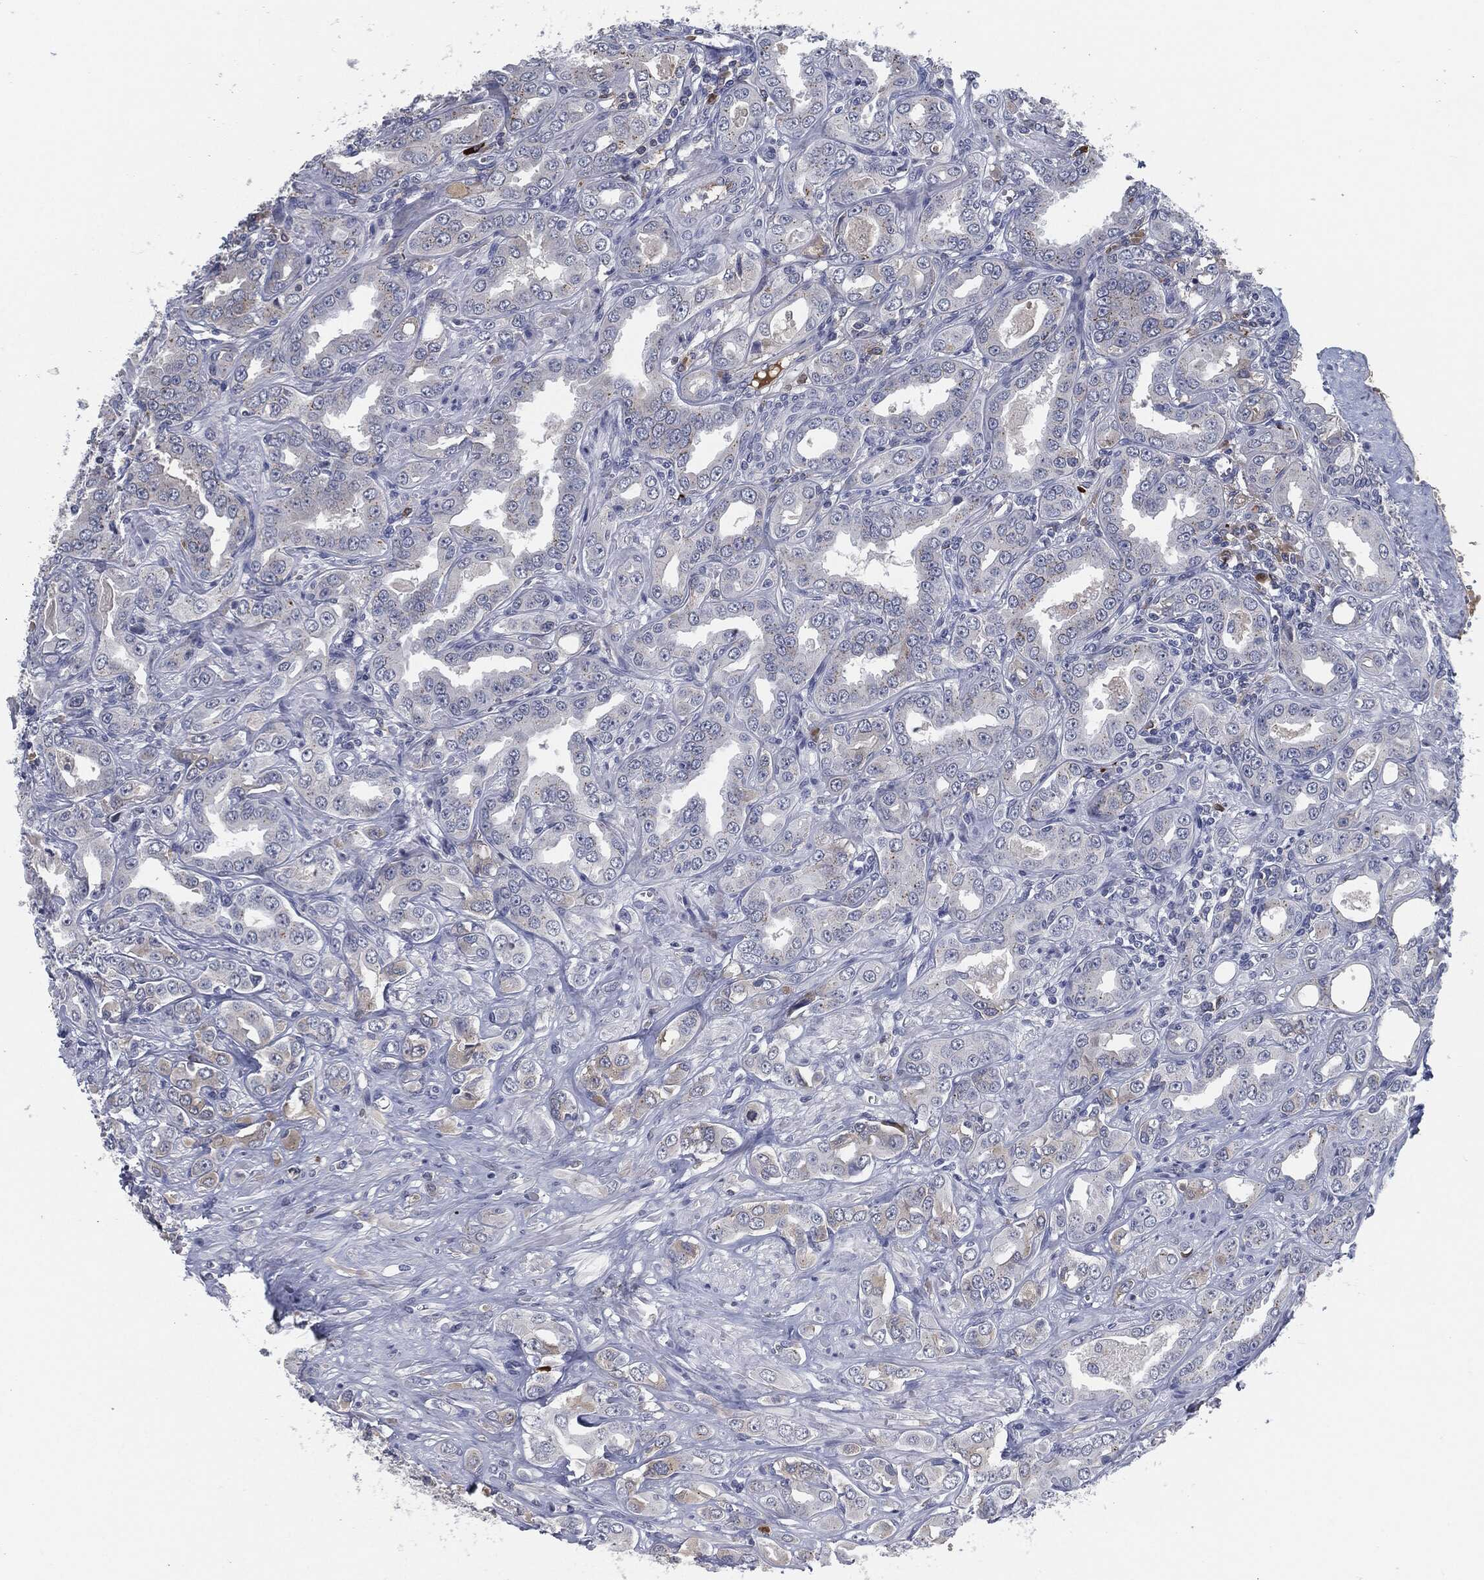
{"staining": {"intensity": "weak", "quantity": "<25%", "location": "cytoplasmic/membranous"}, "tissue": "prostate cancer", "cell_type": "Tumor cells", "image_type": "cancer", "snomed": [{"axis": "morphology", "description": "Adenocarcinoma, NOS"}, {"axis": "topography", "description": "Prostate and seminal vesicle, NOS"}, {"axis": "topography", "description": "Prostate"}], "caption": "A micrograph of human prostate cancer (adenocarcinoma) is negative for staining in tumor cells. (DAB (3,3'-diaminobenzidine) immunohistochemistry with hematoxylin counter stain).", "gene": "MST1", "patient": {"sex": "male", "age": 69}}